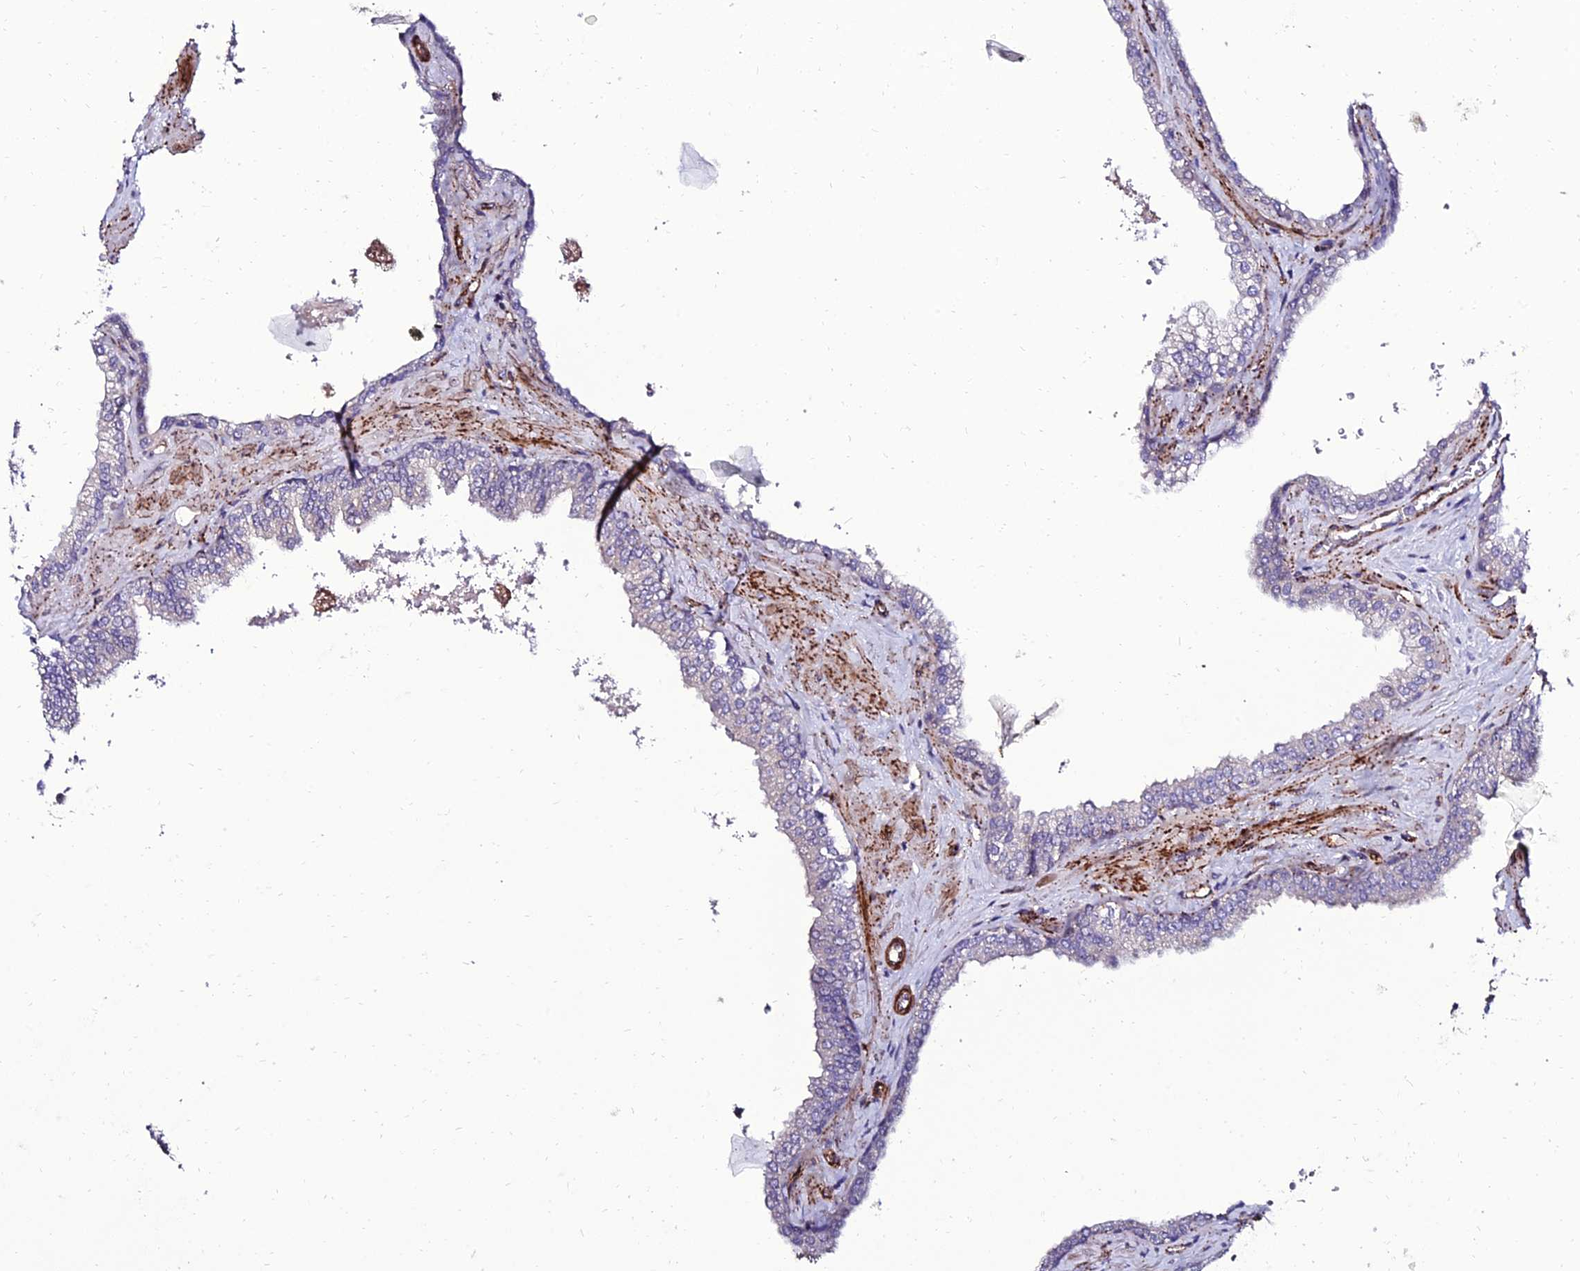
{"staining": {"intensity": "negative", "quantity": "none", "location": "none"}, "tissue": "prostate", "cell_type": "Glandular cells", "image_type": "normal", "snomed": [{"axis": "morphology", "description": "Normal tissue, NOS"}, {"axis": "topography", "description": "Prostate"}], "caption": "Benign prostate was stained to show a protein in brown. There is no significant positivity in glandular cells. (DAB IHC with hematoxylin counter stain).", "gene": "ALDH3B2", "patient": {"sex": "male", "age": 60}}